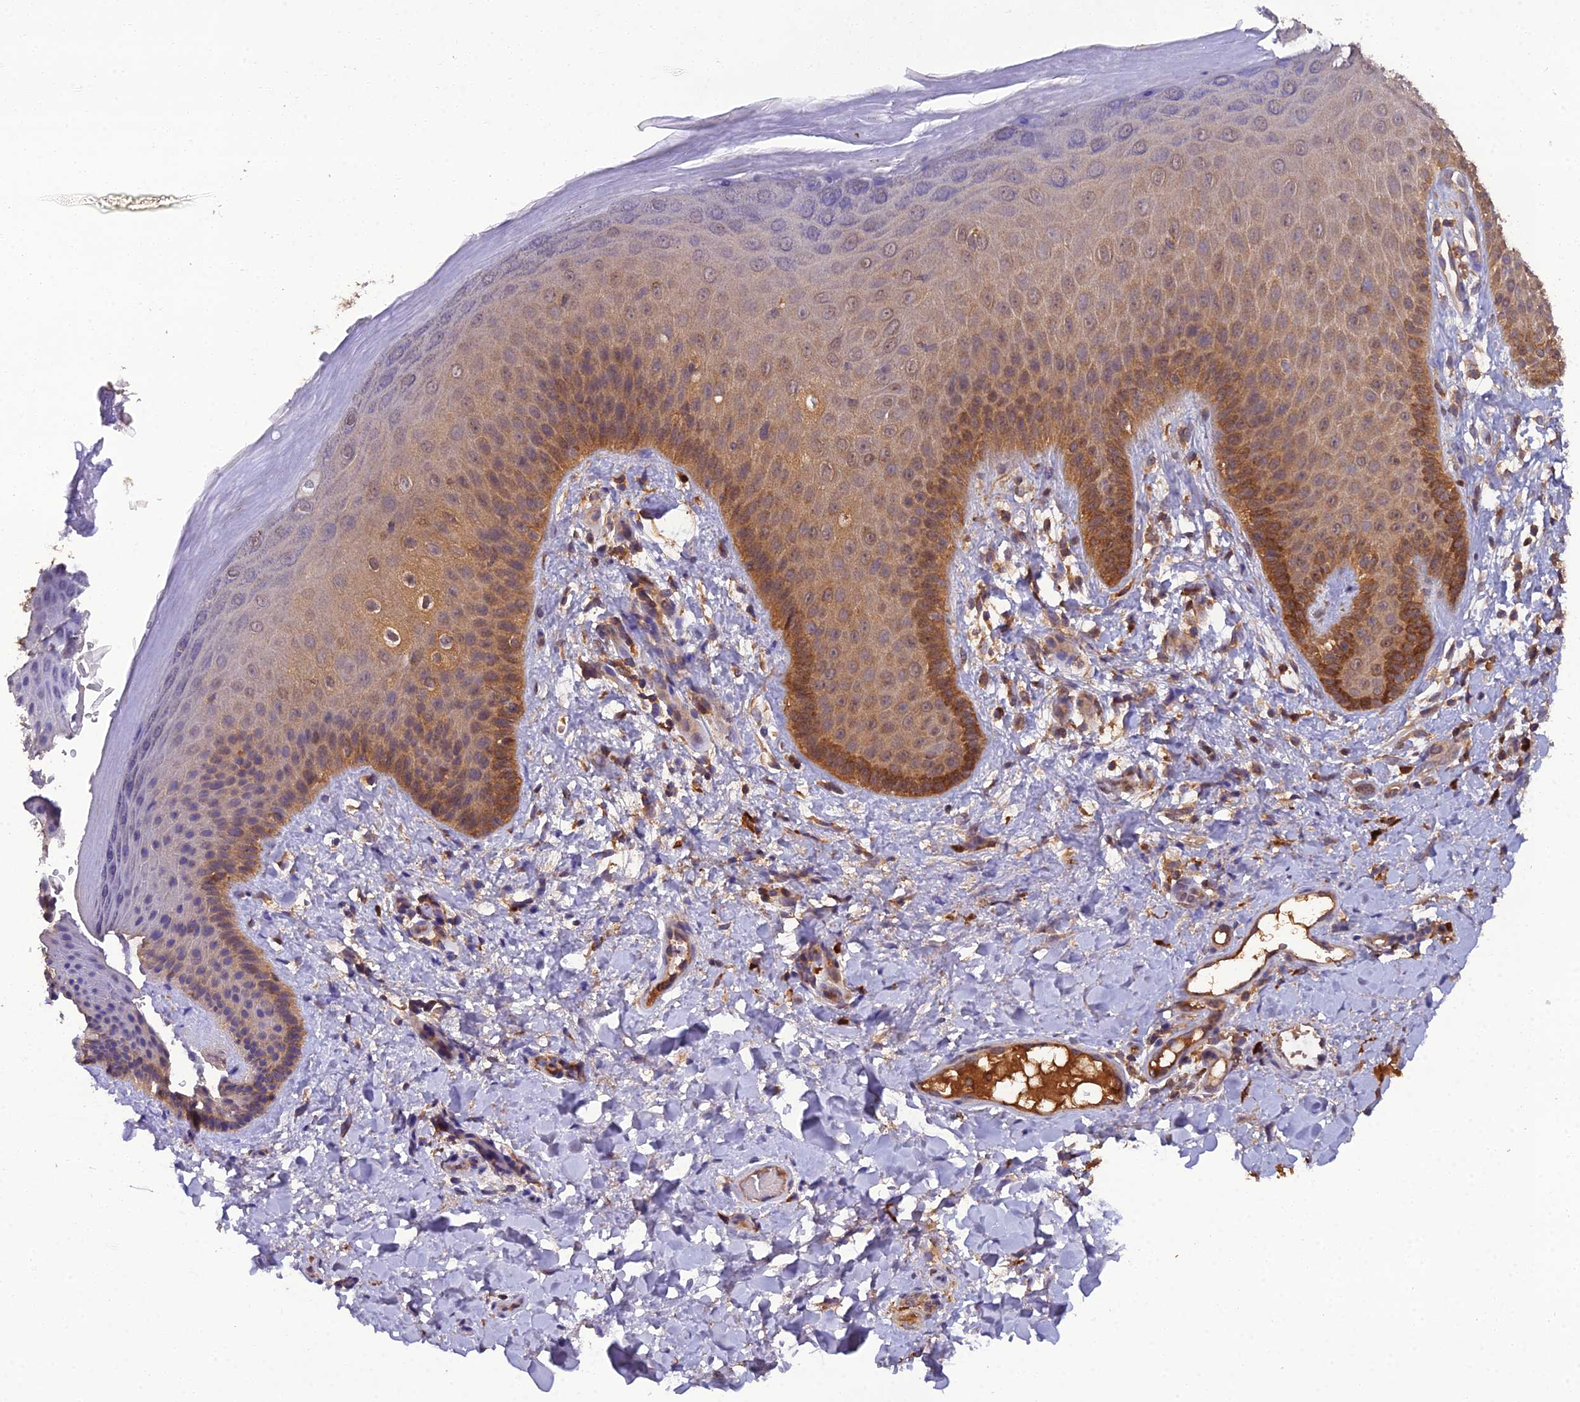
{"staining": {"intensity": "moderate", "quantity": "<25%", "location": "cytoplasmic/membranous"}, "tissue": "skin", "cell_type": "Epidermal cells", "image_type": "normal", "snomed": [{"axis": "morphology", "description": "Normal tissue, NOS"}, {"axis": "morphology", "description": "Neoplasm, malignant, NOS"}, {"axis": "topography", "description": "Anal"}], "caption": "An immunohistochemistry micrograph of normal tissue is shown. Protein staining in brown highlights moderate cytoplasmic/membranous positivity in skin within epidermal cells. The staining was performed using DAB, with brown indicating positive protein expression. Nuclei are stained blue with hematoxylin.", "gene": "TMEM258", "patient": {"sex": "male", "age": 47}}